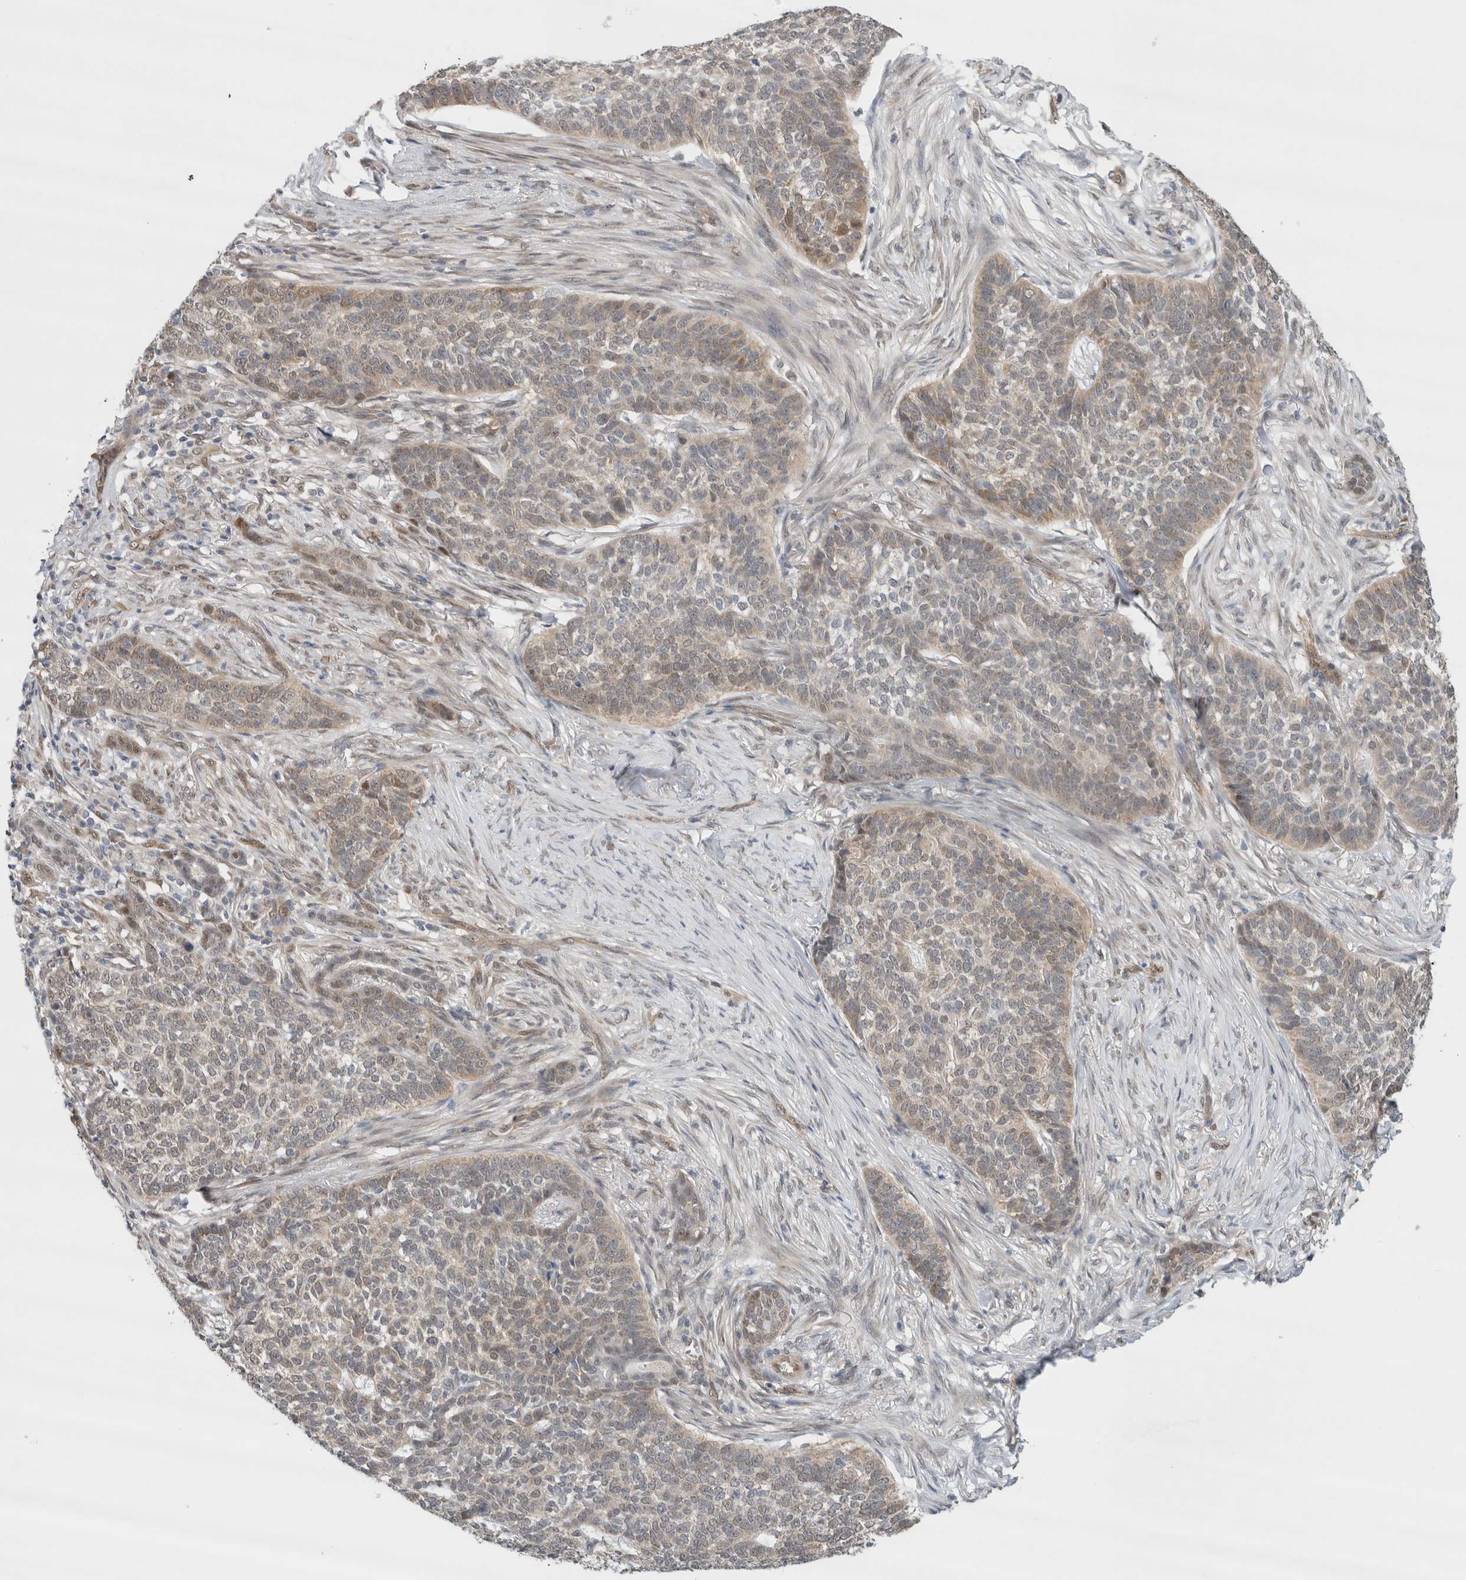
{"staining": {"intensity": "weak", "quantity": "25%-75%", "location": "cytoplasmic/membranous,nuclear"}, "tissue": "skin cancer", "cell_type": "Tumor cells", "image_type": "cancer", "snomed": [{"axis": "morphology", "description": "Basal cell carcinoma"}, {"axis": "topography", "description": "Skin"}], "caption": "Basal cell carcinoma (skin) stained with a protein marker displays weak staining in tumor cells.", "gene": "EIF4G3", "patient": {"sex": "male", "age": 85}}